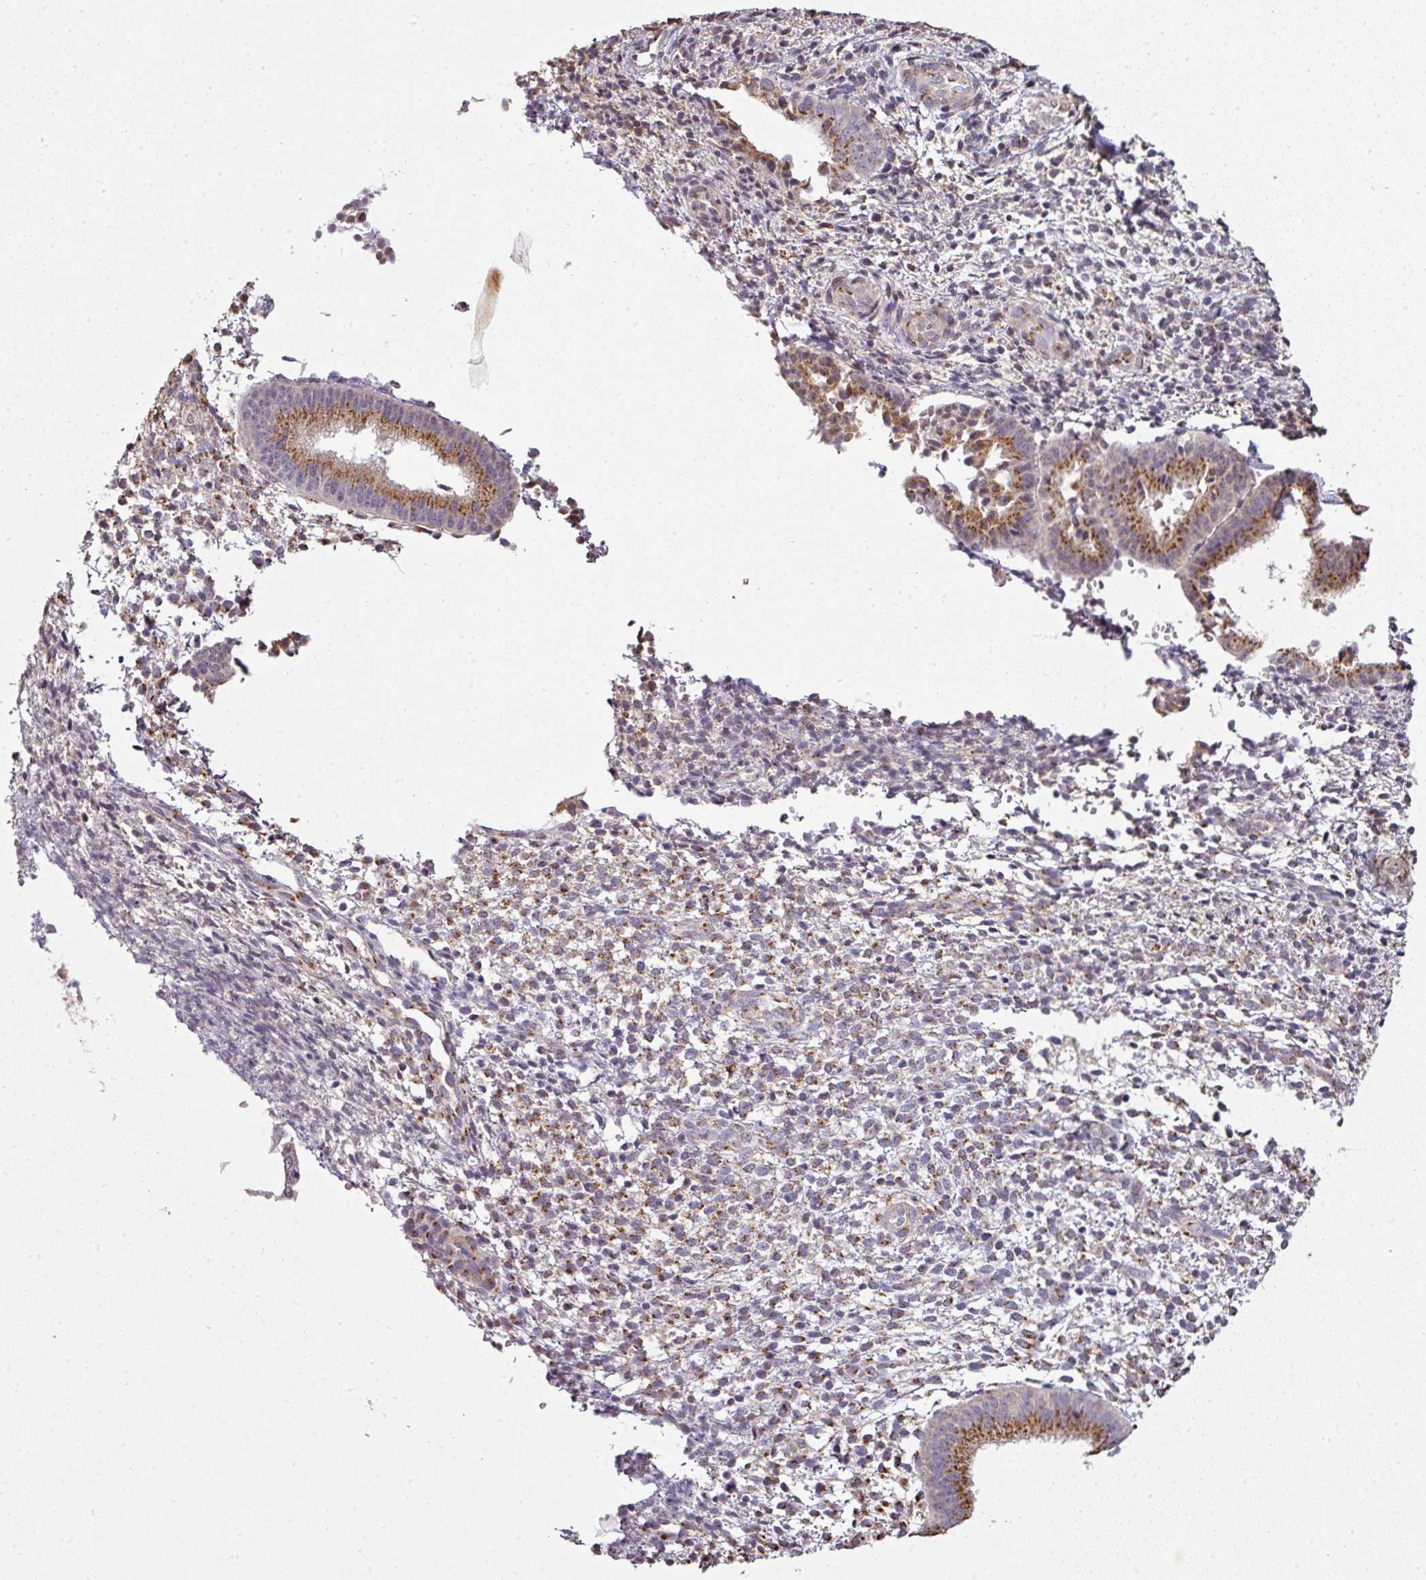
{"staining": {"intensity": "negative", "quantity": "none", "location": "none"}, "tissue": "endometrium", "cell_type": "Cells in endometrial stroma", "image_type": "normal", "snomed": [{"axis": "morphology", "description": "Normal tissue, NOS"}, {"axis": "topography", "description": "Endometrium"}], "caption": "DAB (3,3'-diaminobenzidine) immunohistochemical staining of unremarkable human endometrium shows no significant staining in cells in endometrial stroma. Brightfield microscopy of immunohistochemistry (IHC) stained with DAB (3,3'-diaminobenzidine) (brown) and hematoxylin (blue), captured at high magnification.", "gene": "JPH2", "patient": {"sex": "female", "age": 49}}